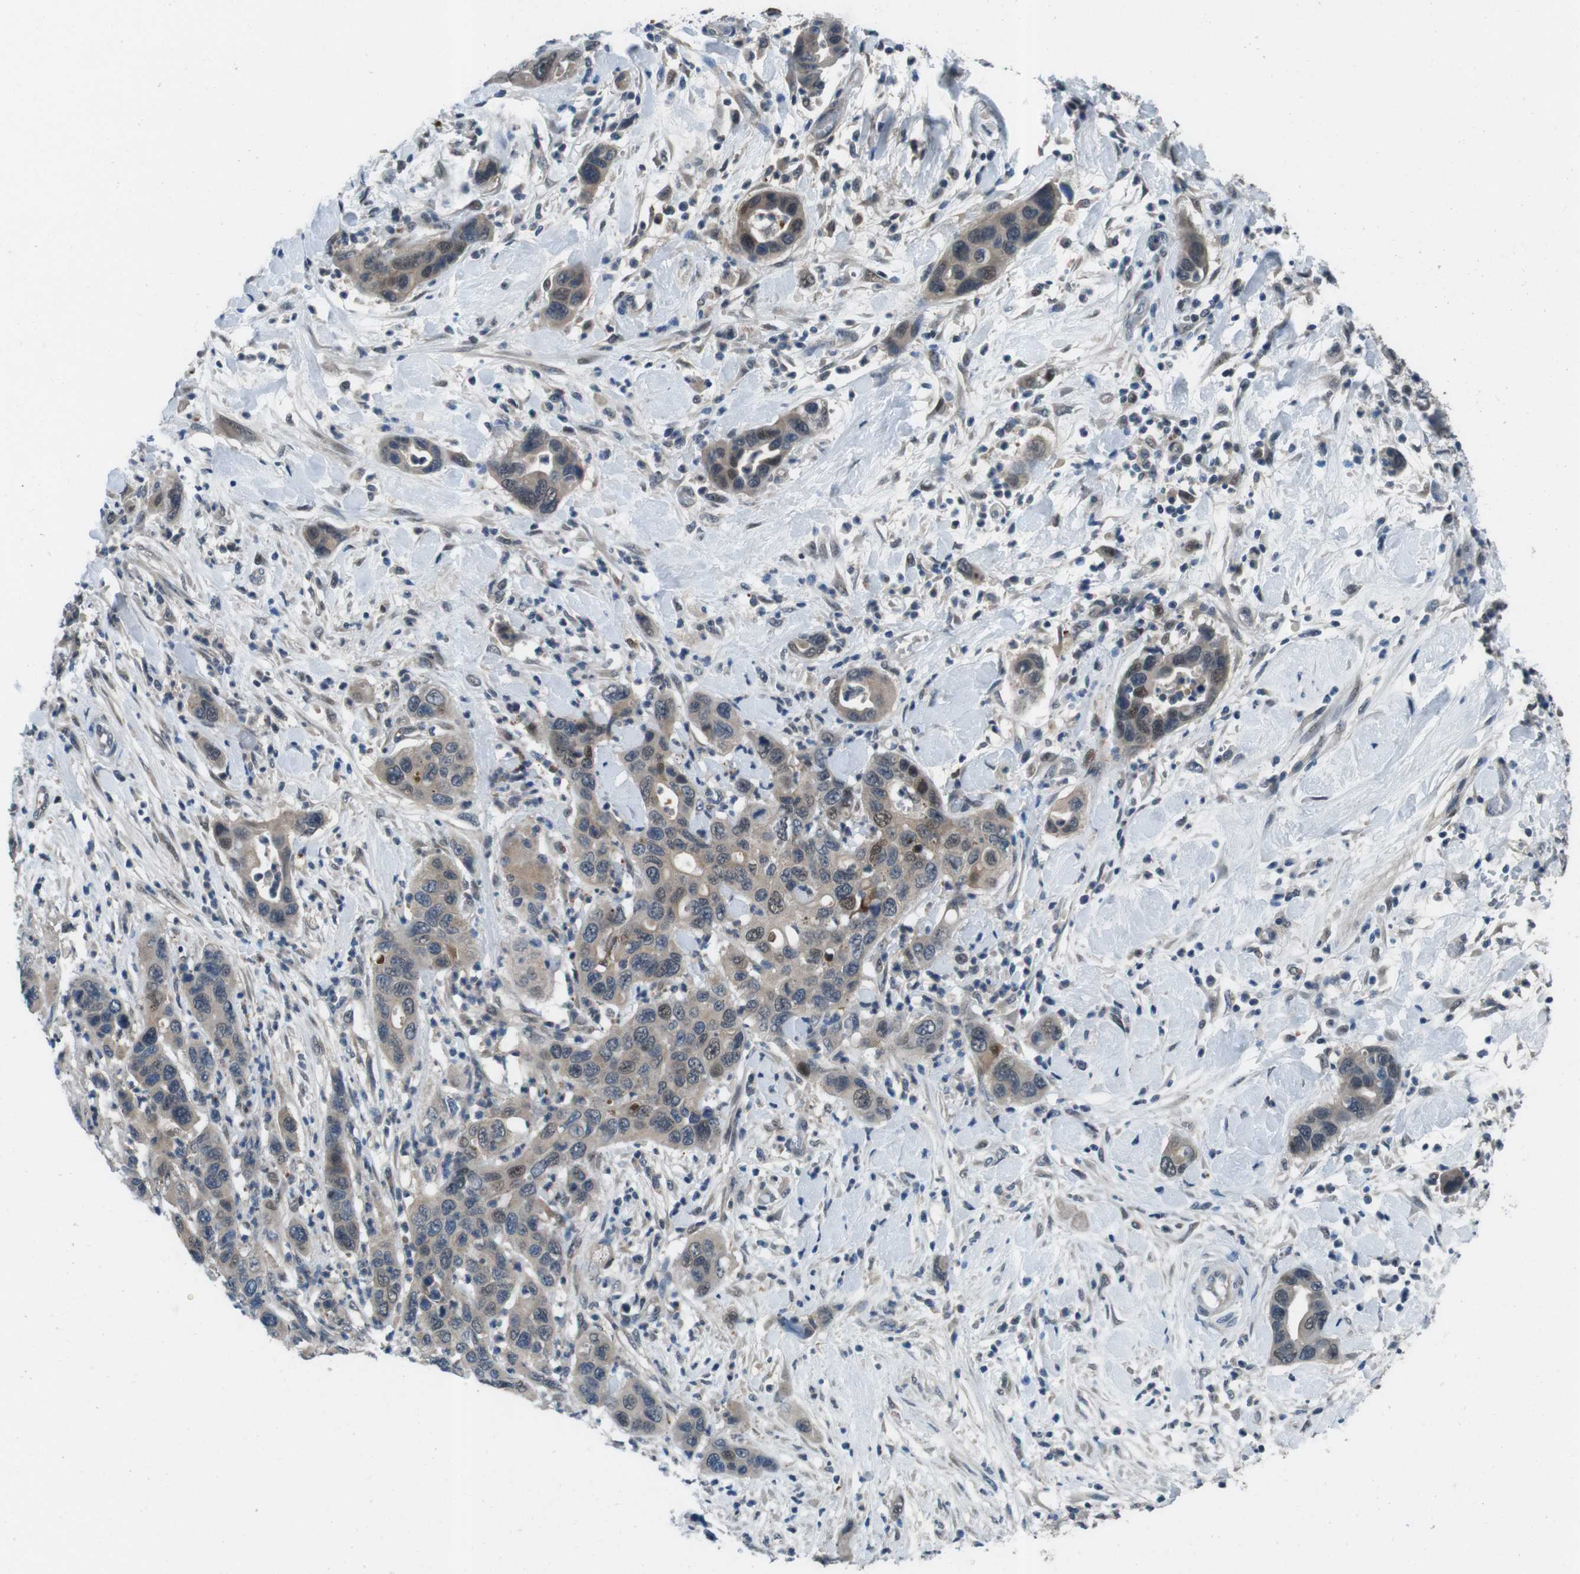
{"staining": {"intensity": "weak", "quantity": ">75%", "location": "cytoplasmic/membranous,nuclear"}, "tissue": "pancreatic cancer", "cell_type": "Tumor cells", "image_type": "cancer", "snomed": [{"axis": "morphology", "description": "Adenocarcinoma, NOS"}, {"axis": "topography", "description": "Pancreas"}], "caption": "Pancreatic cancer (adenocarcinoma) tissue exhibits weak cytoplasmic/membranous and nuclear expression in approximately >75% of tumor cells Nuclei are stained in blue.", "gene": "LRP5", "patient": {"sex": "female", "age": 71}}